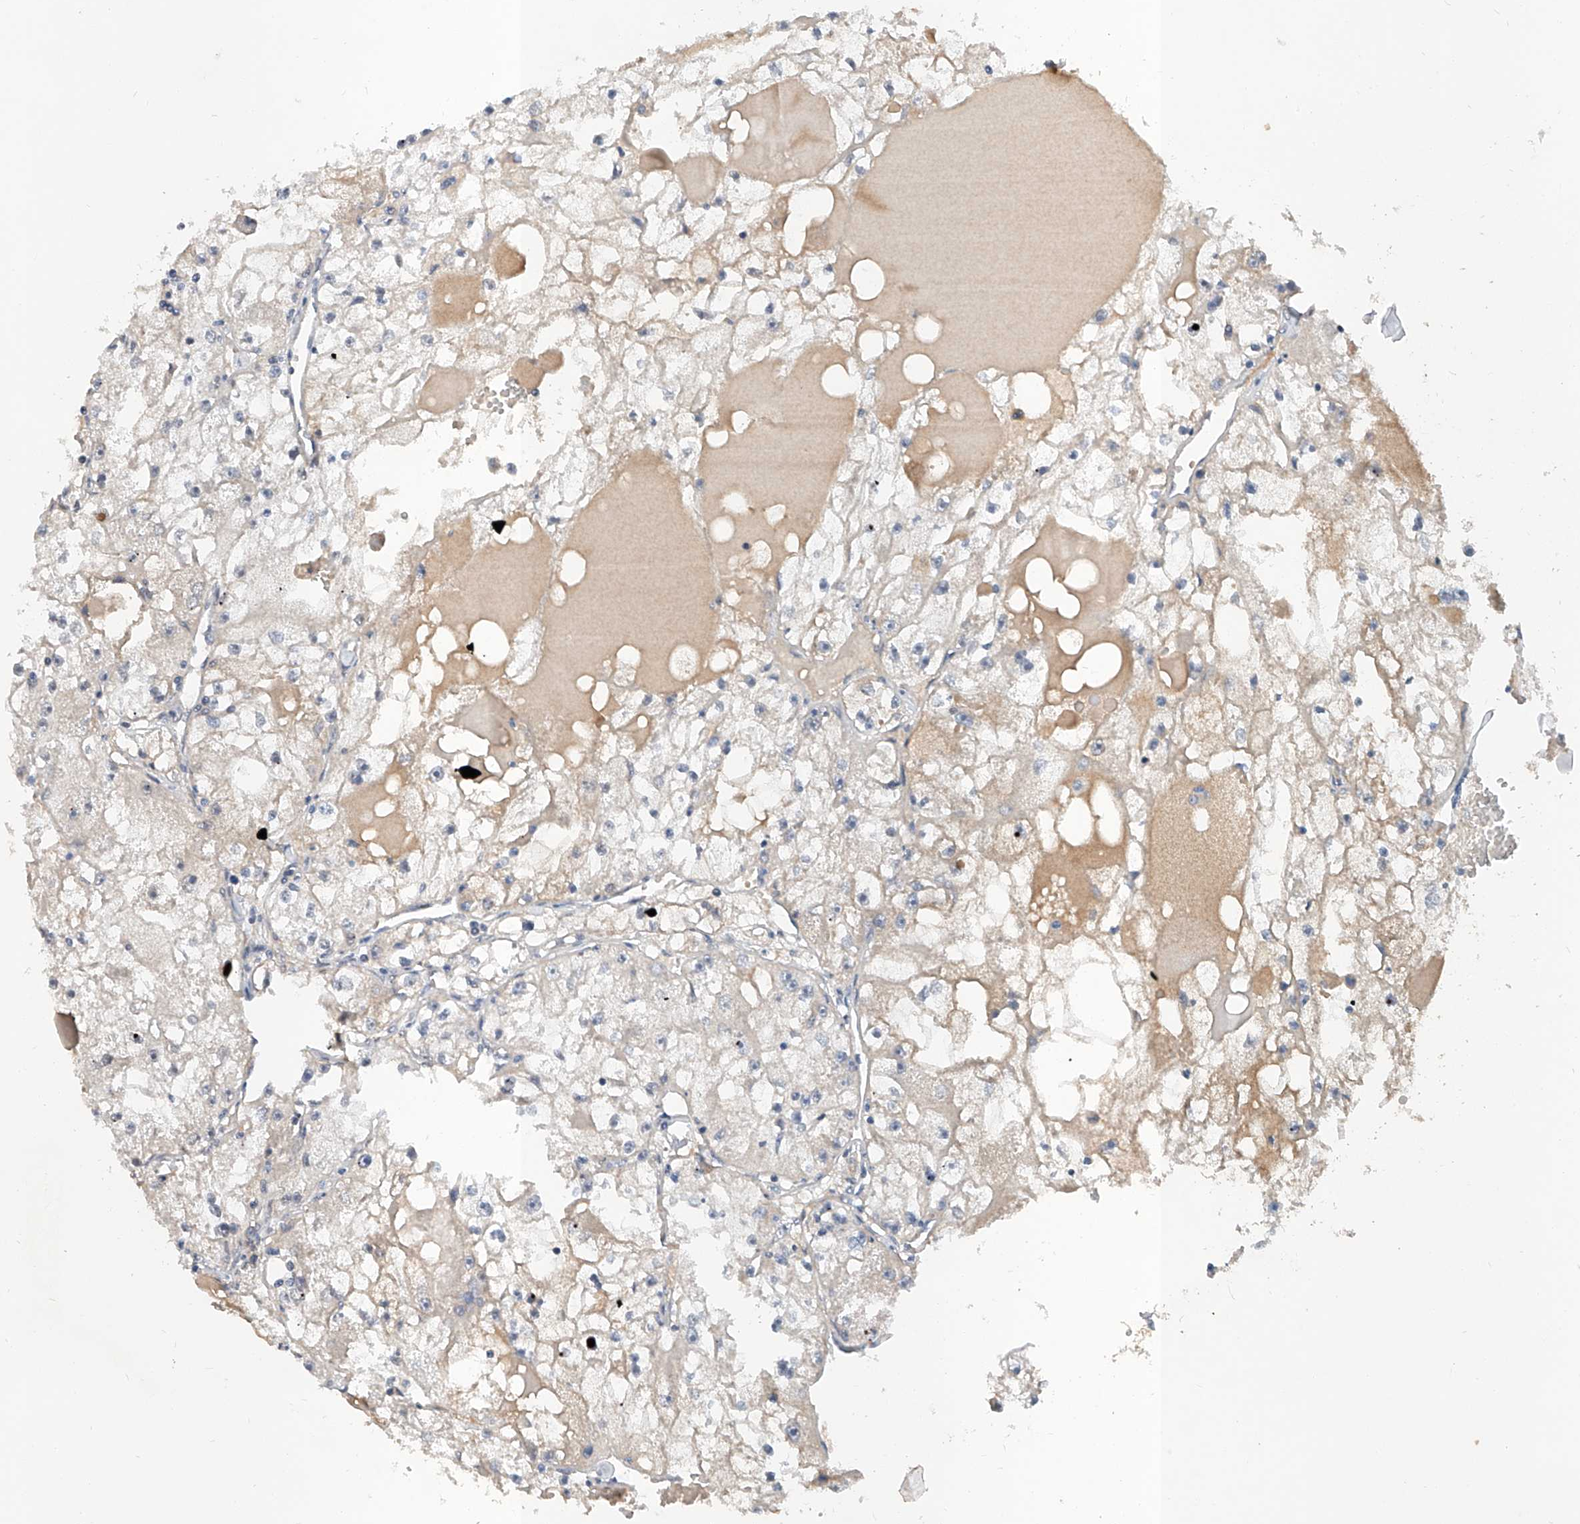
{"staining": {"intensity": "negative", "quantity": "none", "location": "none"}, "tissue": "renal cancer", "cell_type": "Tumor cells", "image_type": "cancer", "snomed": [{"axis": "morphology", "description": "Adenocarcinoma, NOS"}, {"axis": "topography", "description": "Kidney"}], "caption": "Immunohistochemistry of human adenocarcinoma (renal) demonstrates no staining in tumor cells.", "gene": "CARMIL3", "patient": {"sex": "male", "age": 56}}